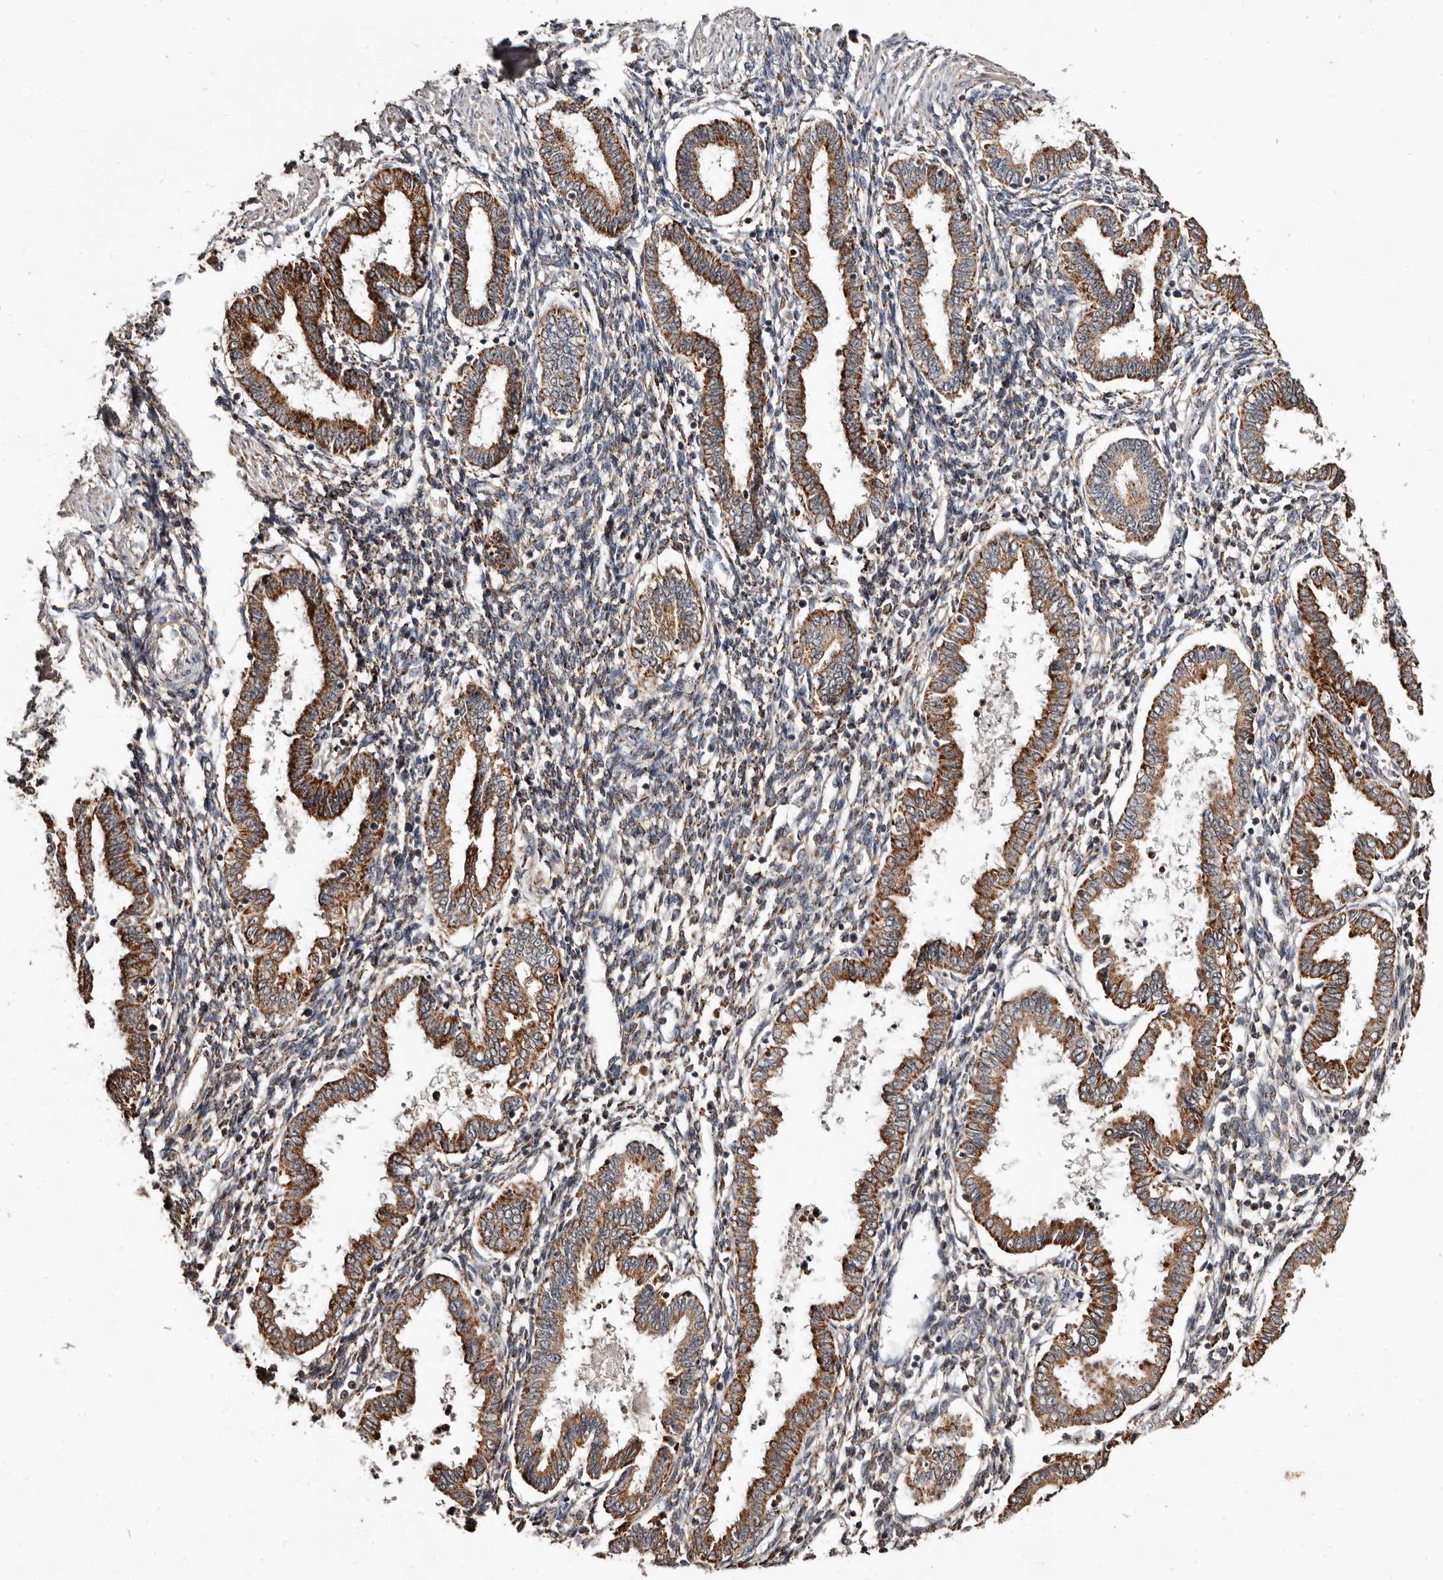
{"staining": {"intensity": "weak", "quantity": "25%-75%", "location": "cytoplasmic/membranous"}, "tissue": "endometrium", "cell_type": "Cells in endometrial stroma", "image_type": "normal", "snomed": [{"axis": "morphology", "description": "Normal tissue, NOS"}, {"axis": "topography", "description": "Endometrium"}], "caption": "Protein analysis of benign endometrium reveals weak cytoplasmic/membranous expression in approximately 25%-75% of cells in endometrial stroma. The staining was performed using DAB to visualize the protein expression in brown, while the nuclei were stained in blue with hematoxylin (Magnification: 20x).", "gene": "AKAP7", "patient": {"sex": "female", "age": 33}}